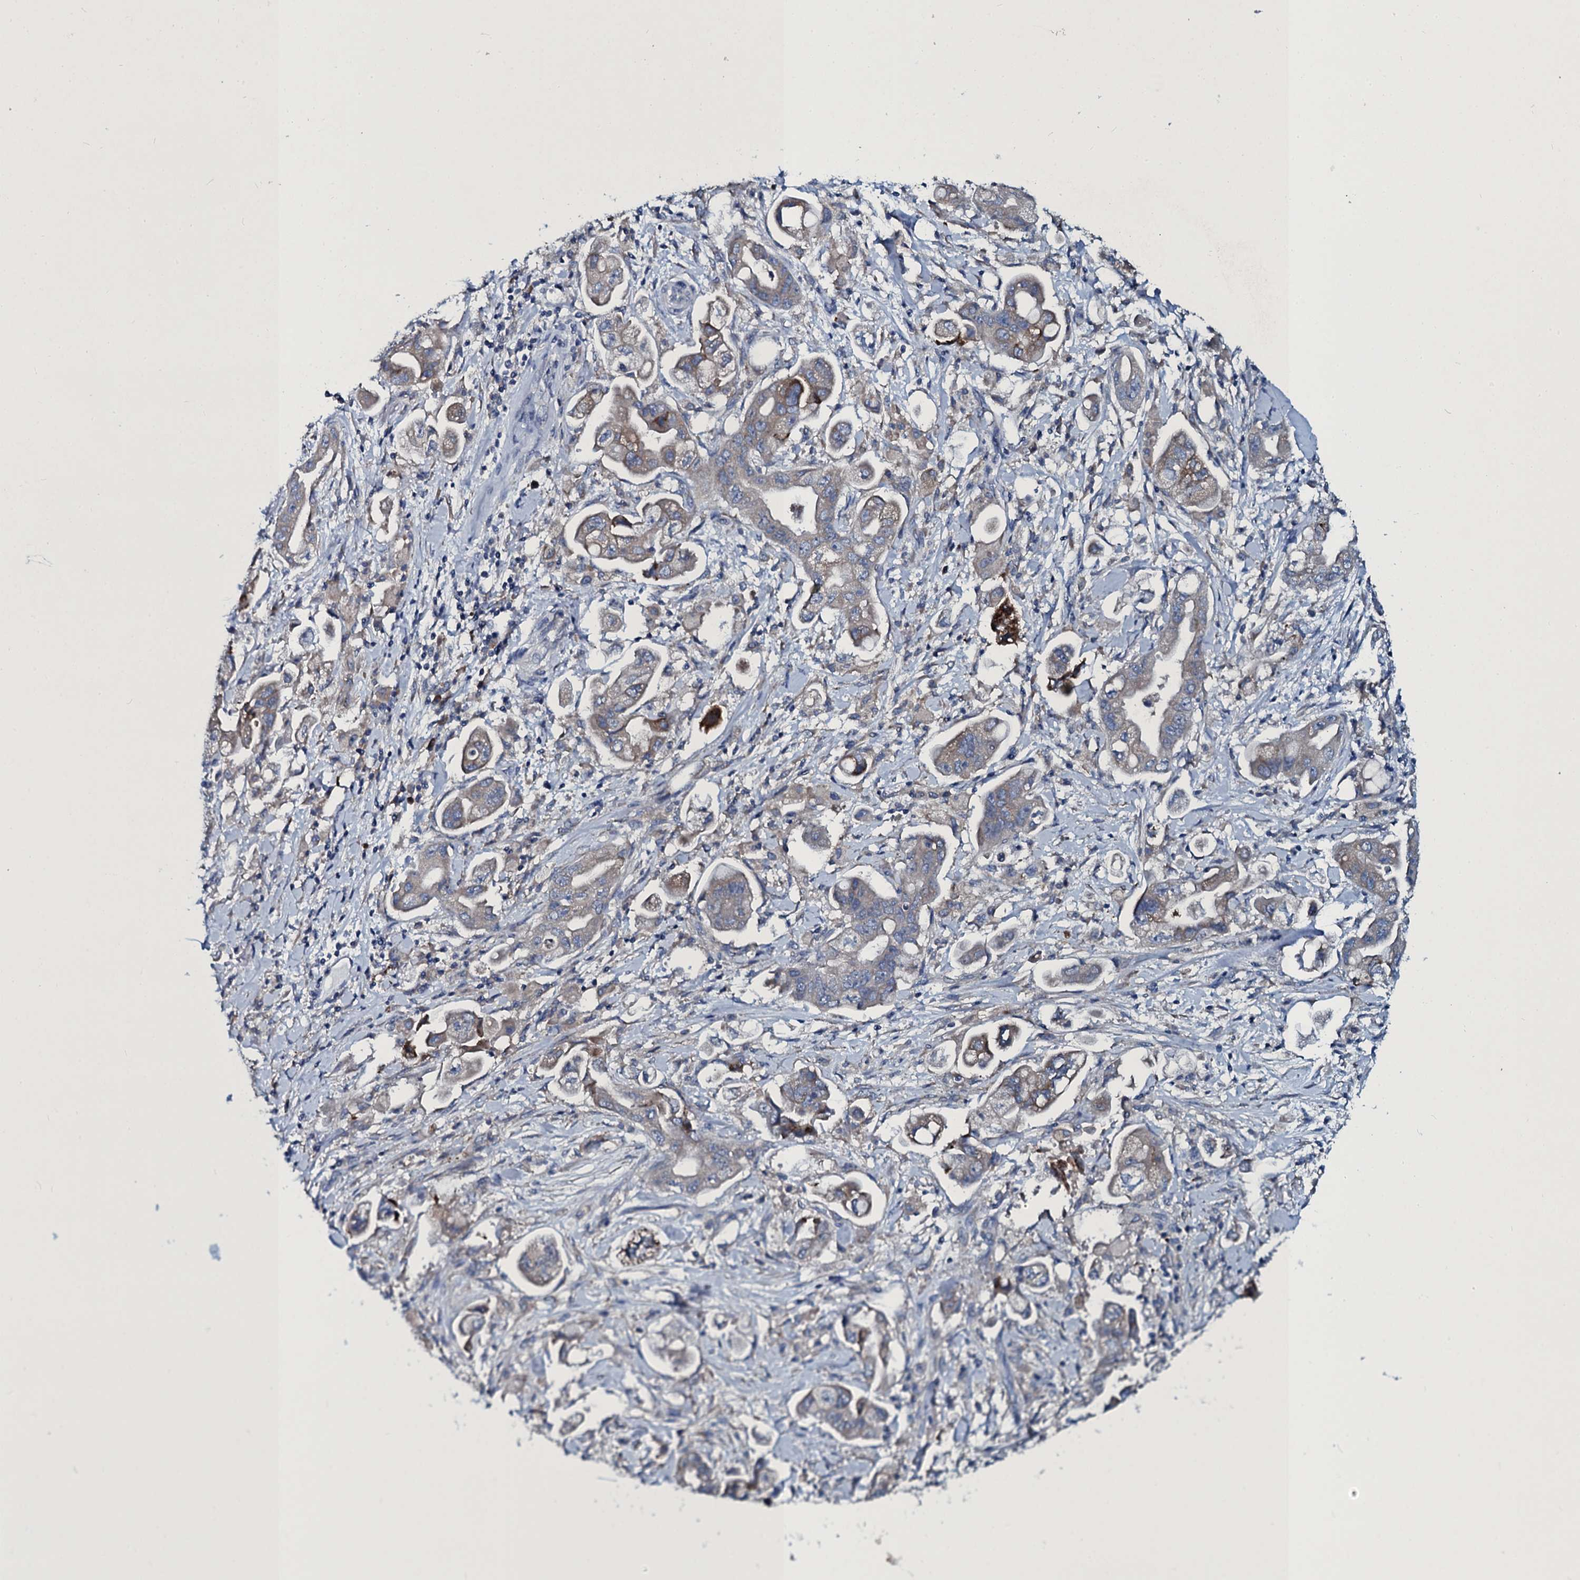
{"staining": {"intensity": "weak", "quantity": "25%-75%", "location": "cytoplasmic/membranous"}, "tissue": "stomach cancer", "cell_type": "Tumor cells", "image_type": "cancer", "snomed": [{"axis": "morphology", "description": "Adenocarcinoma, NOS"}, {"axis": "topography", "description": "Stomach"}], "caption": "Protein expression analysis of stomach cancer (adenocarcinoma) shows weak cytoplasmic/membranous positivity in approximately 25%-75% of tumor cells.", "gene": "TPGS2", "patient": {"sex": "male", "age": 62}}